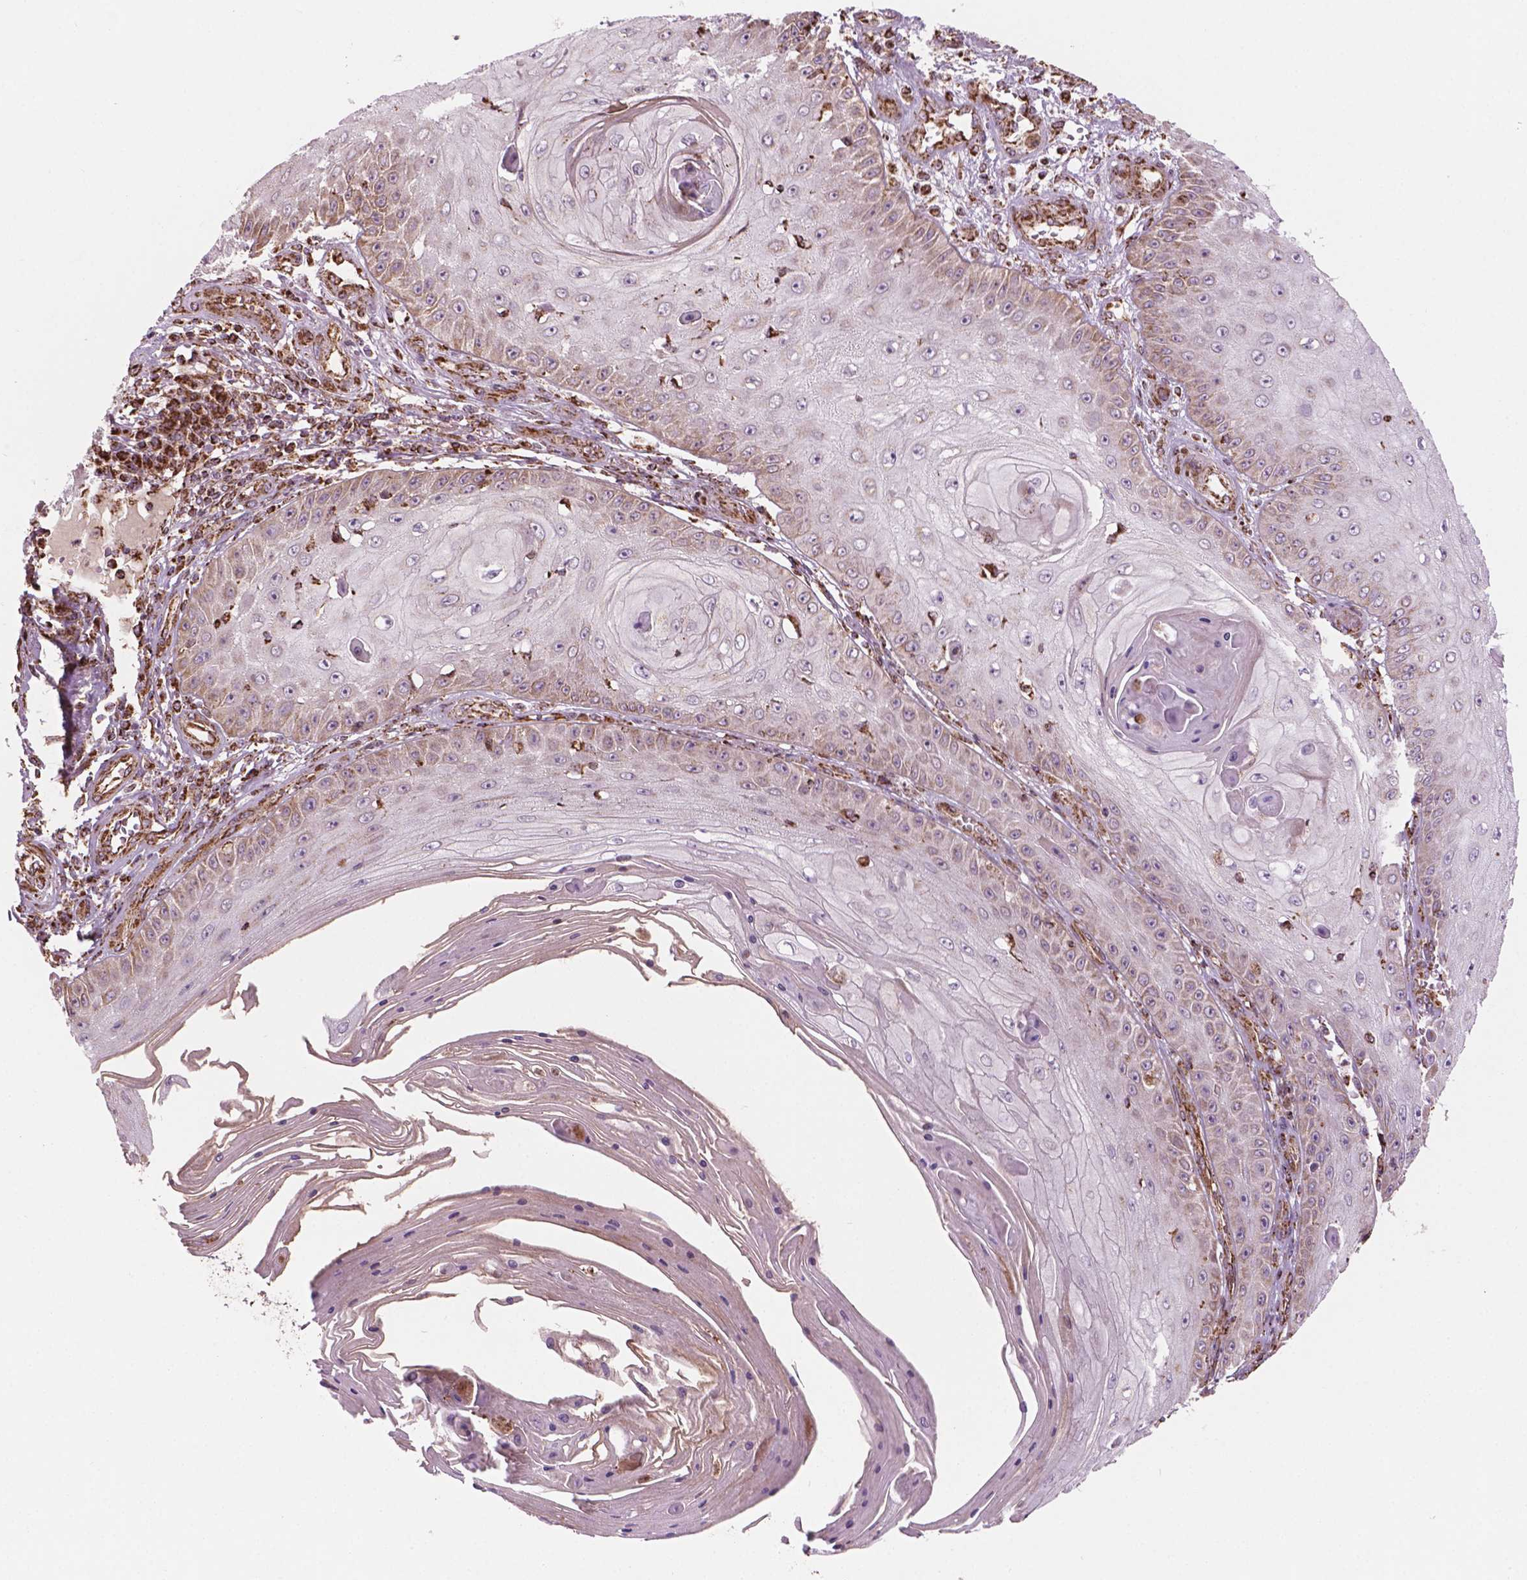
{"staining": {"intensity": "negative", "quantity": "none", "location": "none"}, "tissue": "skin cancer", "cell_type": "Tumor cells", "image_type": "cancer", "snomed": [{"axis": "morphology", "description": "Squamous cell carcinoma, NOS"}, {"axis": "topography", "description": "Skin"}], "caption": "A micrograph of human skin squamous cell carcinoma is negative for staining in tumor cells.", "gene": "HS3ST3A1", "patient": {"sex": "male", "age": 70}}